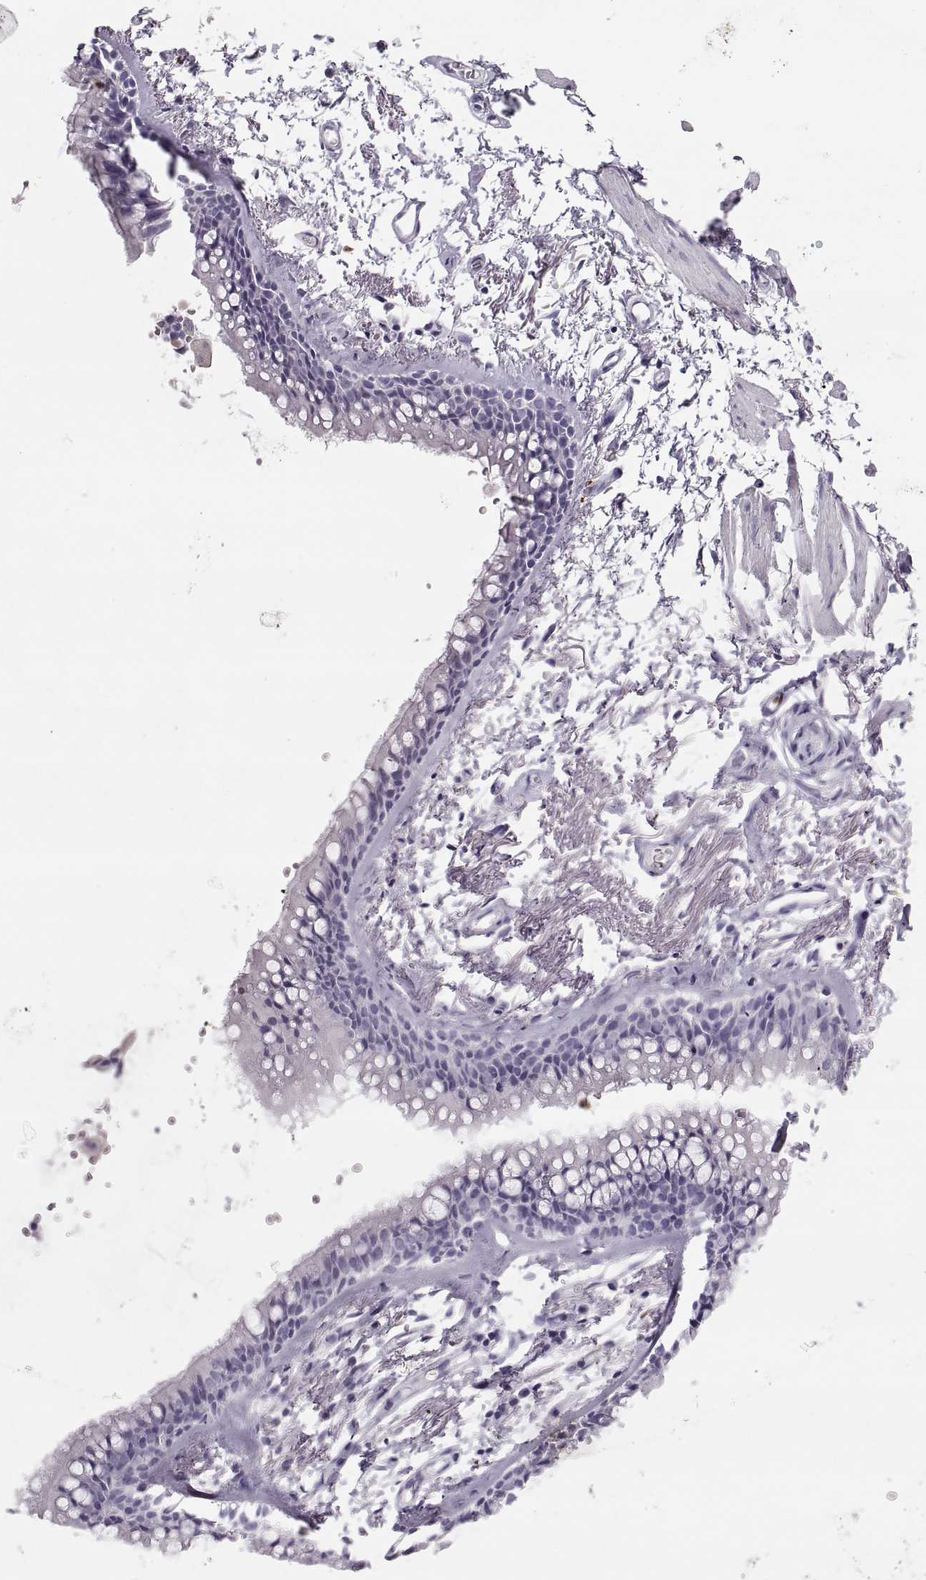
{"staining": {"intensity": "negative", "quantity": "none", "location": "none"}, "tissue": "soft tissue", "cell_type": "Fibroblasts", "image_type": "normal", "snomed": [{"axis": "morphology", "description": "Normal tissue, NOS"}, {"axis": "topography", "description": "Cartilage tissue"}, {"axis": "topography", "description": "Bronchus"}], "caption": "There is no significant staining in fibroblasts of soft tissue. Brightfield microscopy of IHC stained with DAB (3,3'-diaminobenzidine) (brown) and hematoxylin (blue), captured at high magnification.", "gene": "MILR1", "patient": {"sex": "female", "age": 79}}